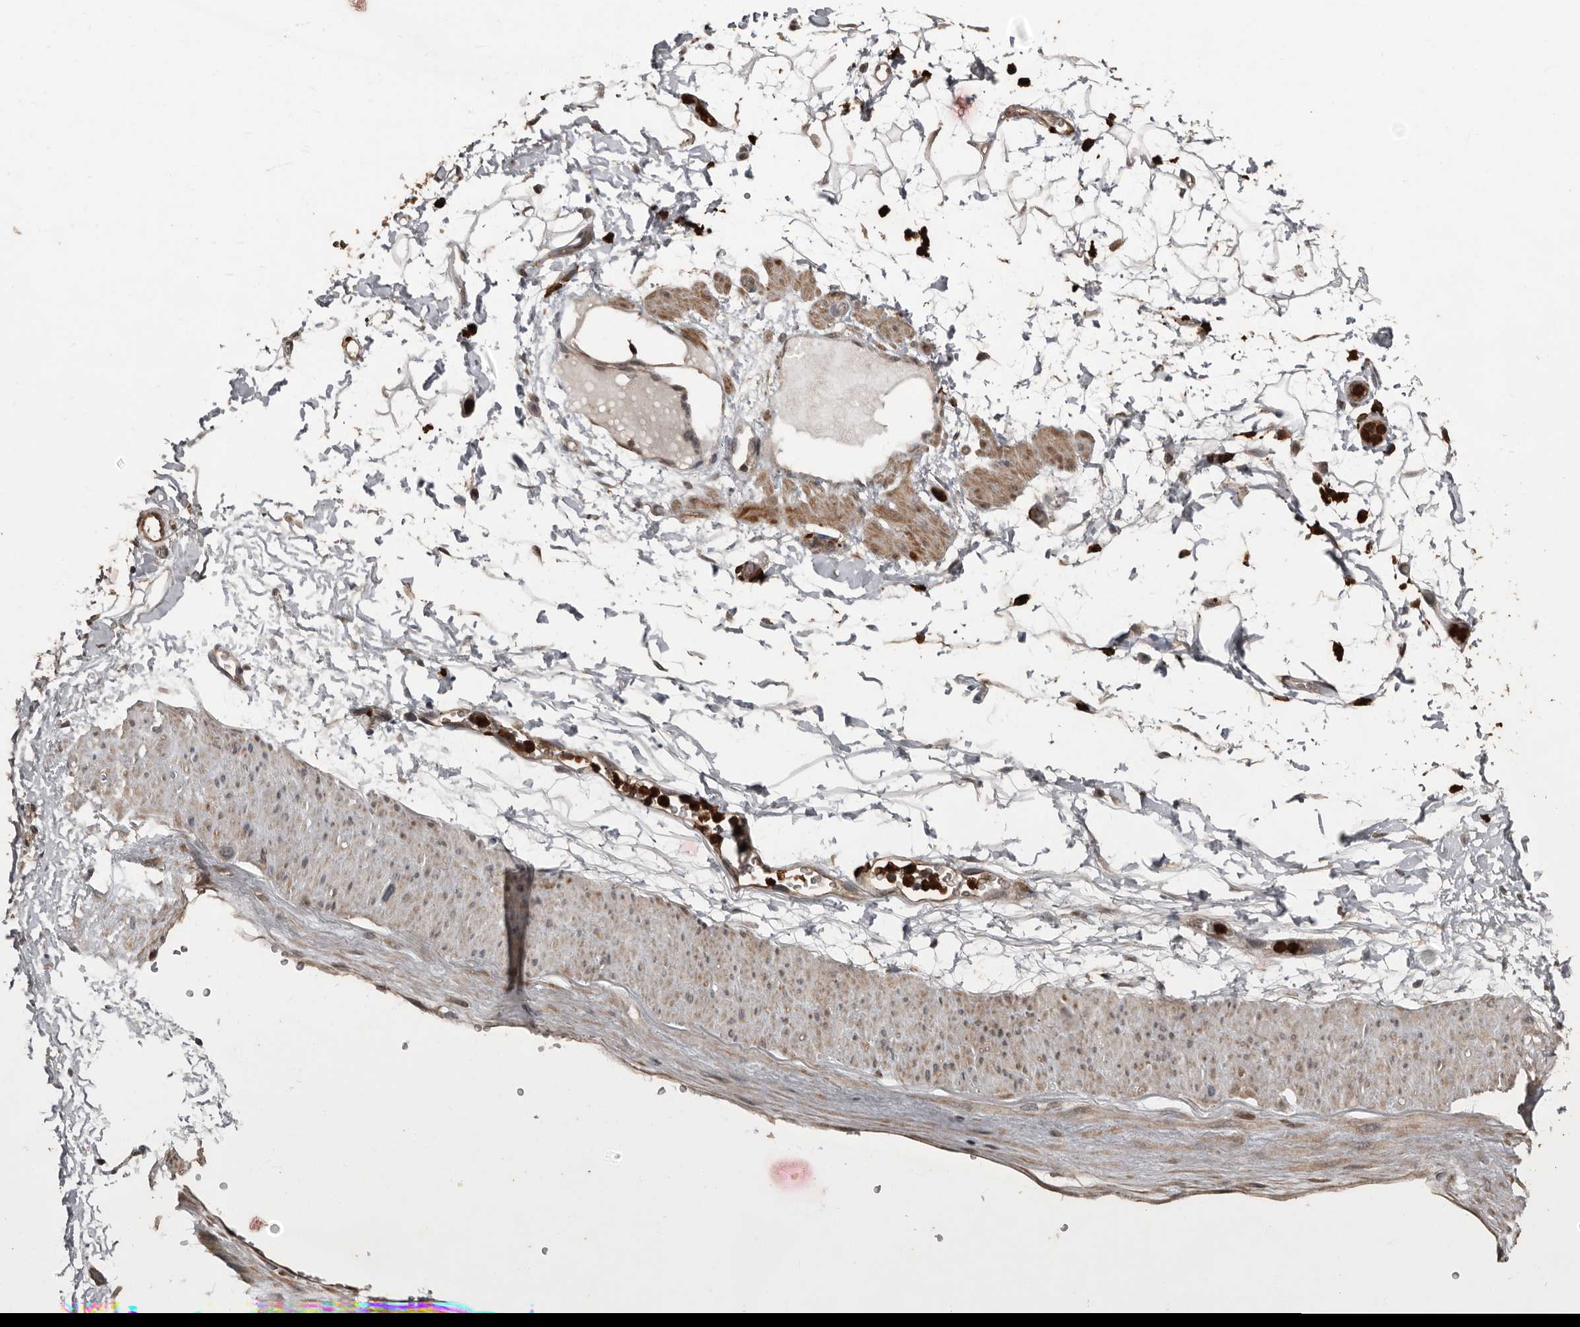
{"staining": {"intensity": "weak", "quantity": ">75%", "location": "cytoplasmic/membranous"}, "tissue": "adipose tissue", "cell_type": "Adipocytes", "image_type": "normal", "snomed": [{"axis": "morphology", "description": "Normal tissue, NOS"}, {"axis": "morphology", "description": "Adenocarcinoma, NOS"}, {"axis": "topography", "description": "Pancreas"}, {"axis": "topography", "description": "Peripheral nerve tissue"}], "caption": "Brown immunohistochemical staining in unremarkable adipose tissue shows weak cytoplasmic/membranous expression in approximately >75% of adipocytes.", "gene": "FSBP", "patient": {"sex": "male", "age": 59}}